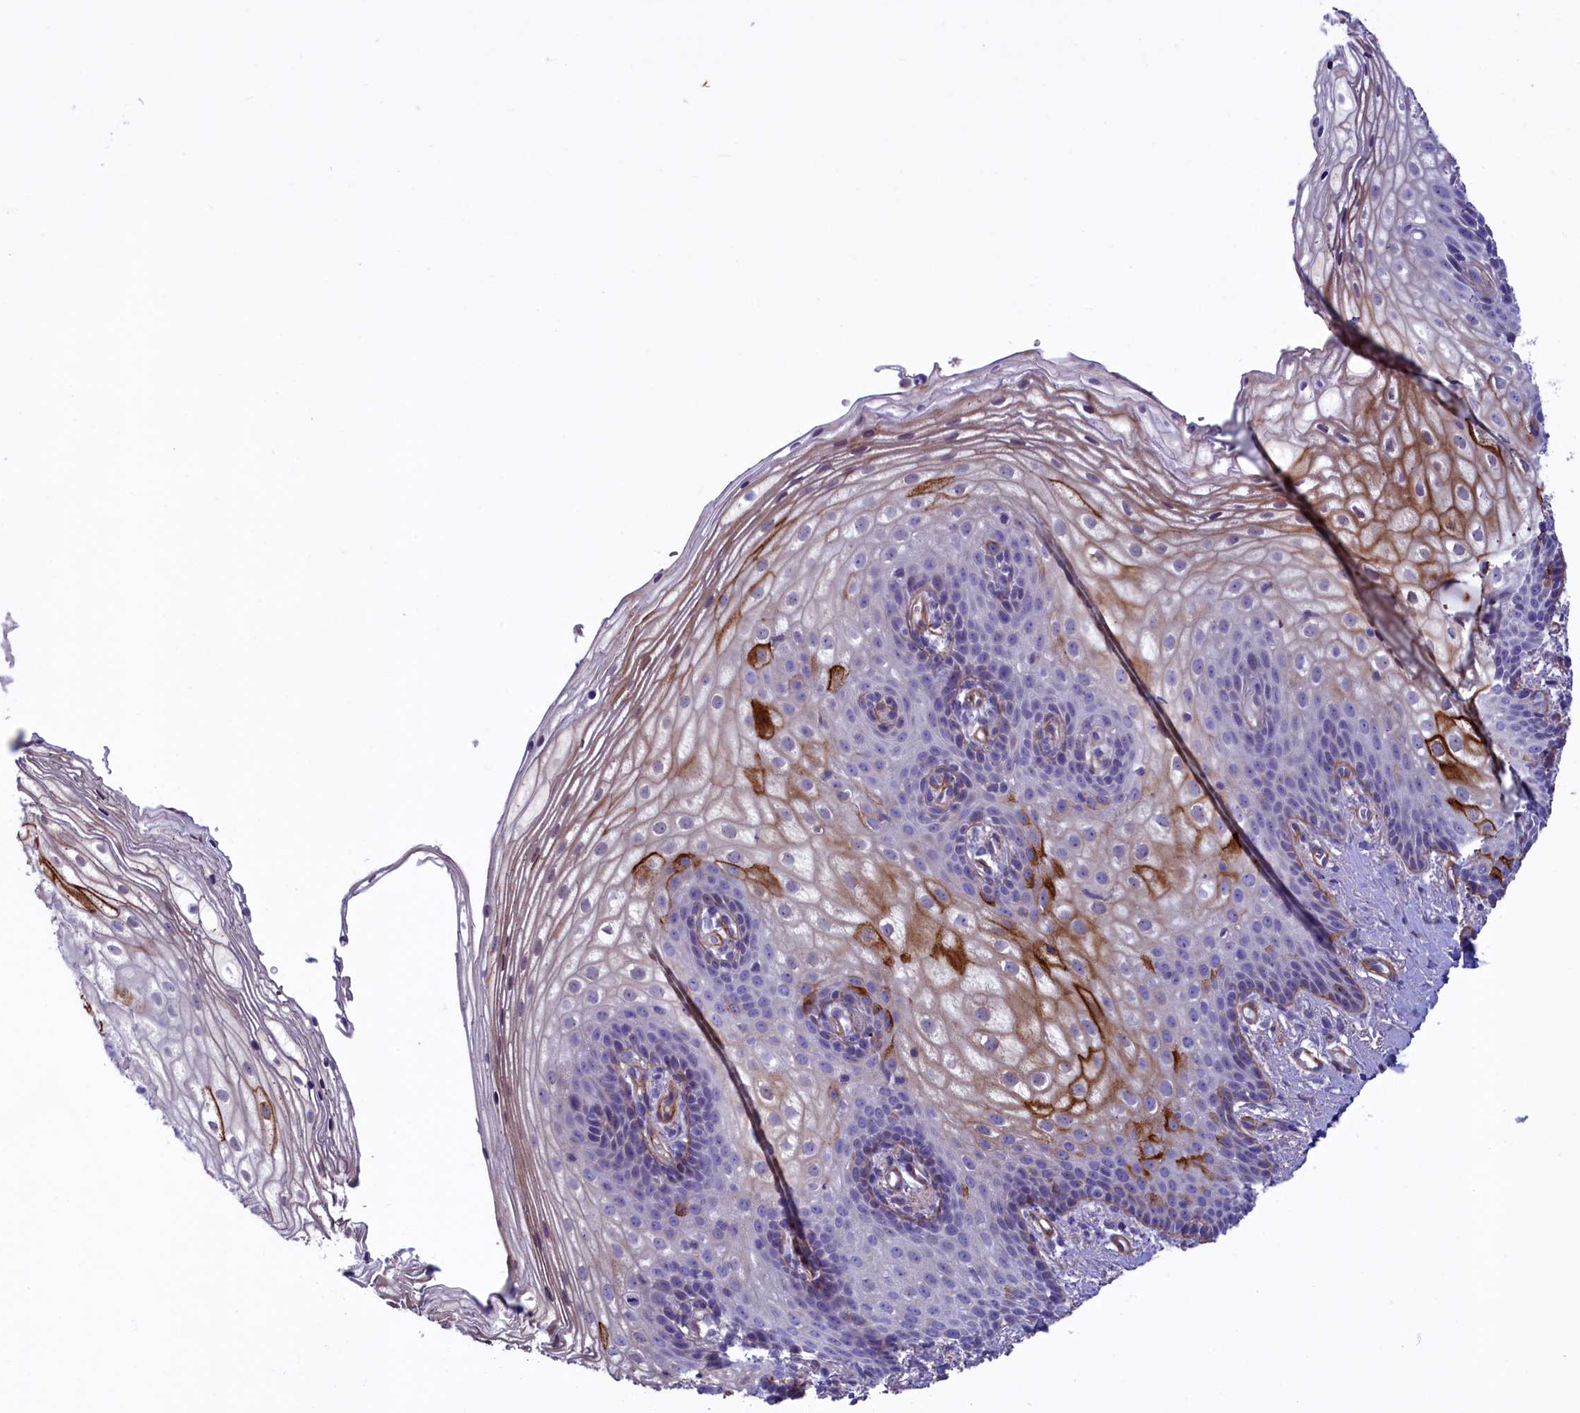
{"staining": {"intensity": "strong", "quantity": "<25%", "location": "cytoplasmic/membranous"}, "tissue": "vagina", "cell_type": "Squamous epithelial cells", "image_type": "normal", "snomed": [{"axis": "morphology", "description": "Normal tissue, NOS"}, {"axis": "topography", "description": "Vagina"}], "caption": "Approximately <25% of squamous epithelial cells in unremarkable human vagina show strong cytoplasmic/membranous protein expression as visualized by brown immunohistochemical staining.", "gene": "LOXL1", "patient": {"sex": "female", "age": 60}}